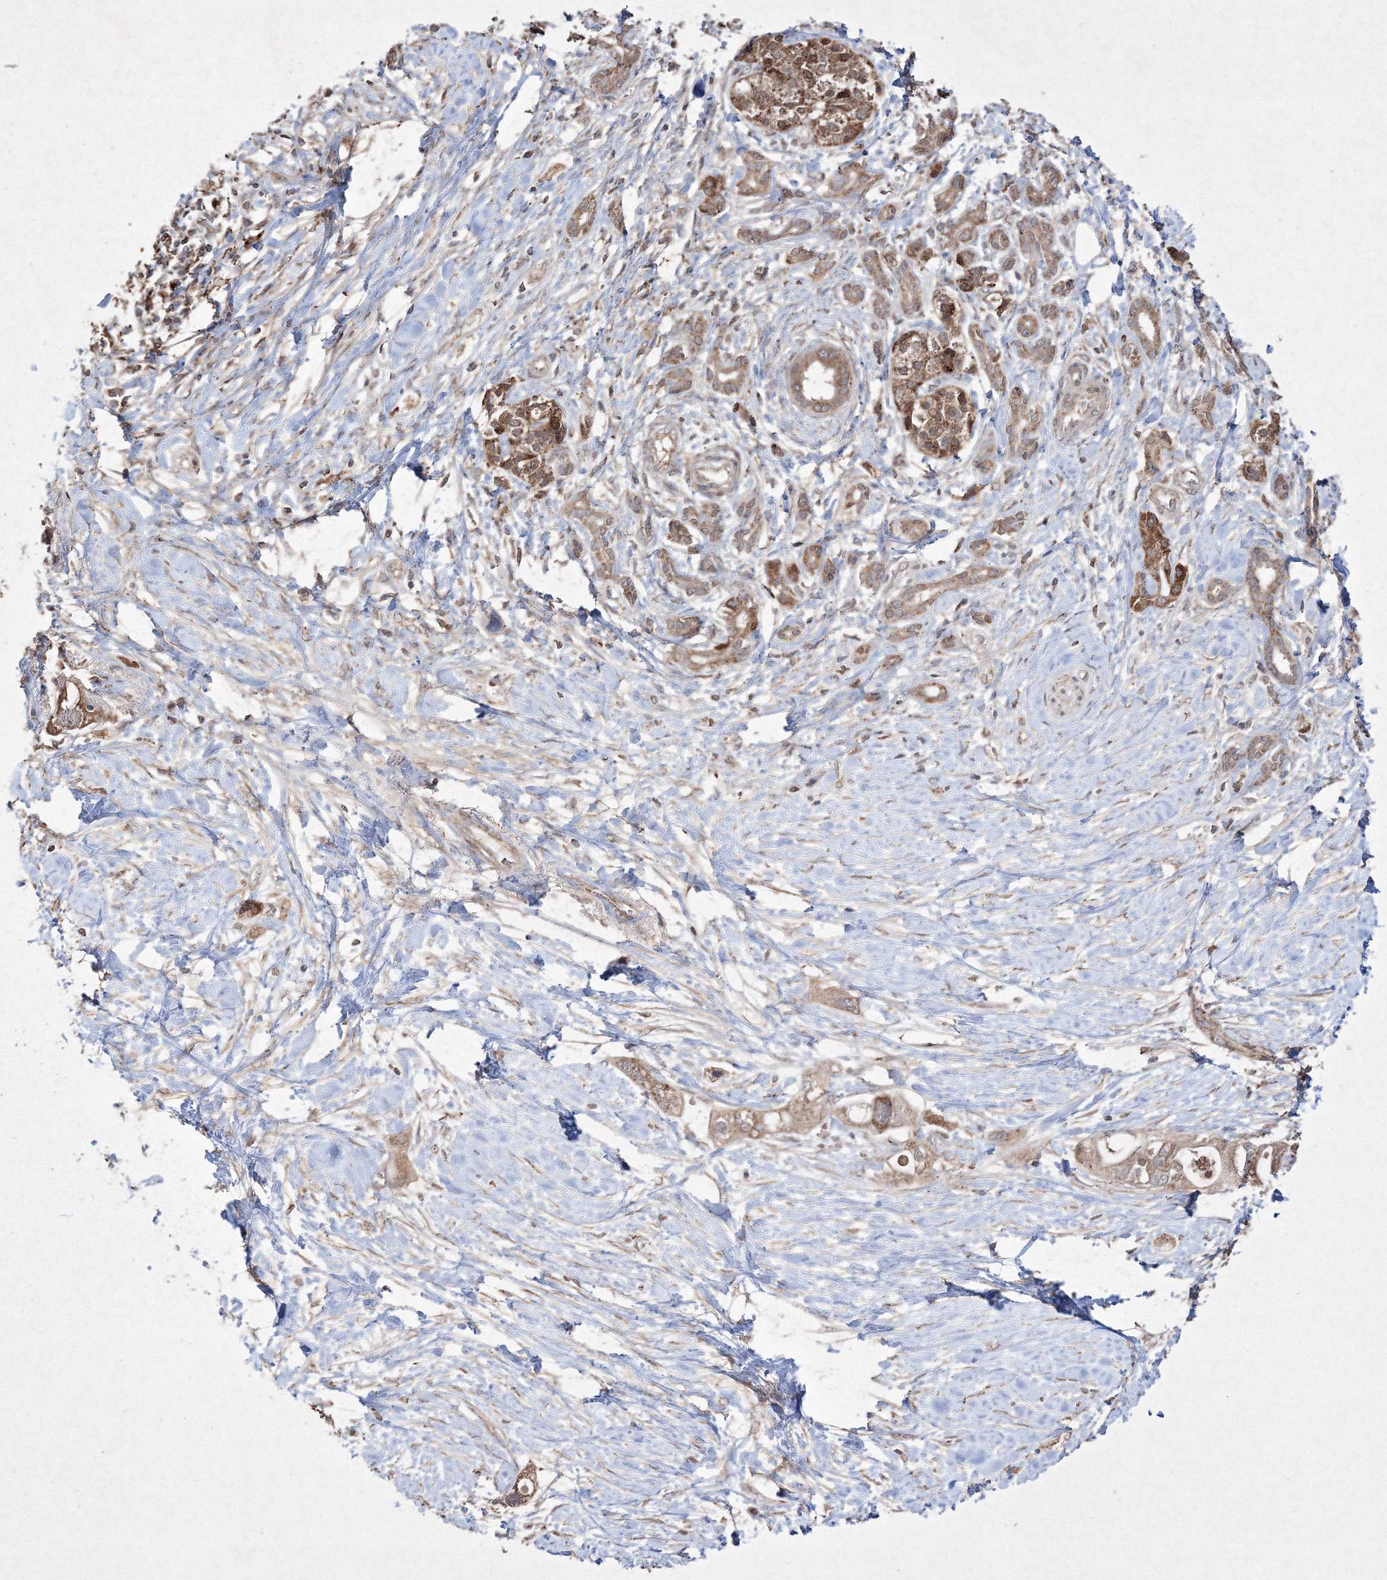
{"staining": {"intensity": "moderate", "quantity": ">75%", "location": "cytoplasmic/membranous"}, "tissue": "pancreatic cancer", "cell_type": "Tumor cells", "image_type": "cancer", "snomed": [{"axis": "morphology", "description": "Adenocarcinoma, NOS"}, {"axis": "topography", "description": "Pancreas"}], "caption": "Pancreatic cancer (adenocarcinoma) stained for a protein displays moderate cytoplasmic/membranous positivity in tumor cells.", "gene": "GRSF1", "patient": {"sex": "female", "age": 56}}